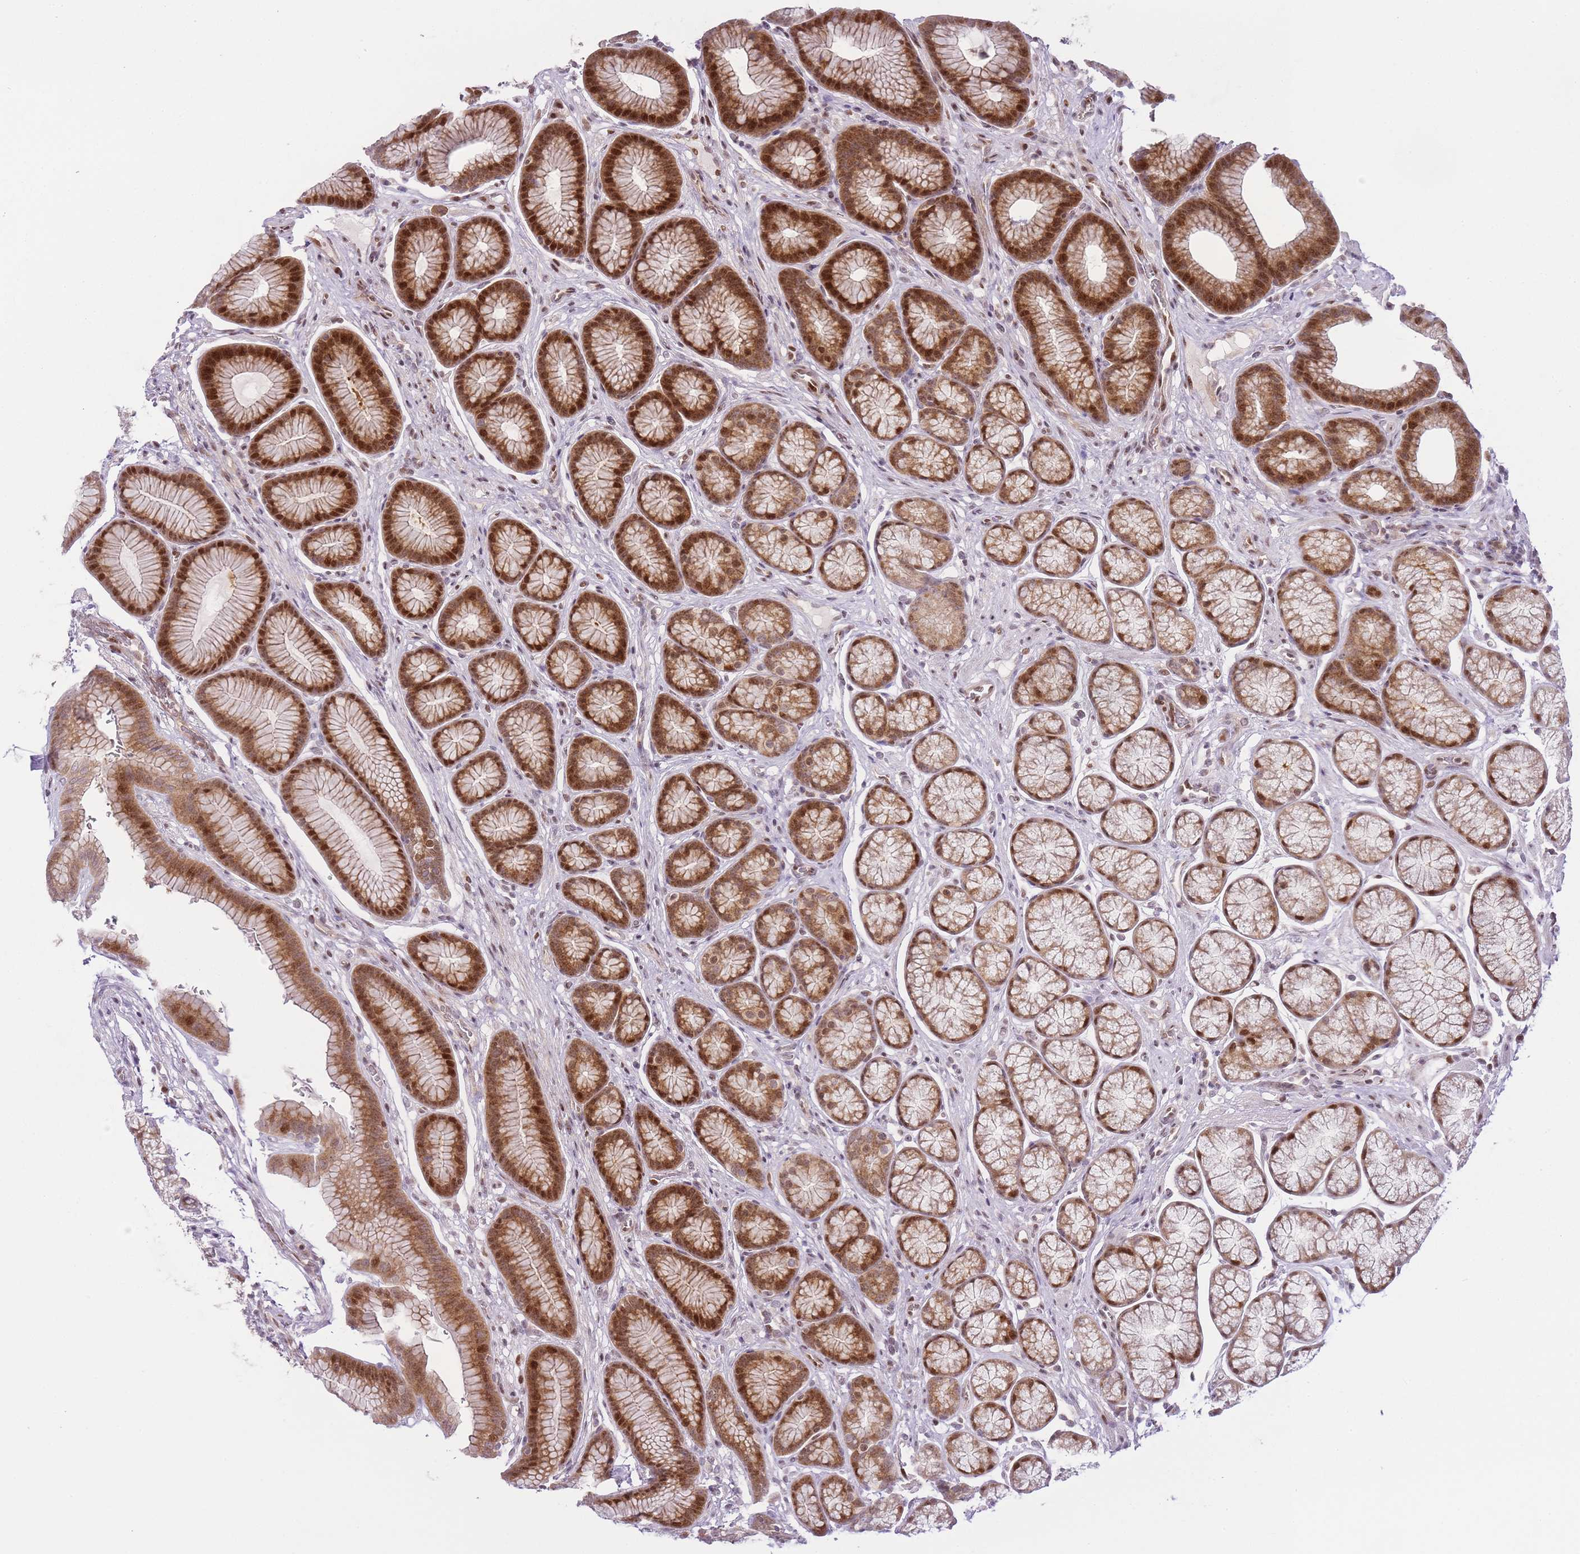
{"staining": {"intensity": "strong", "quantity": "25%-75%", "location": "cytoplasmic/membranous,nuclear"}, "tissue": "stomach", "cell_type": "Glandular cells", "image_type": "normal", "snomed": [{"axis": "morphology", "description": "Normal tissue, NOS"}, {"axis": "topography", "description": "Stomach"}], "caption": "Protein positivity by IHC displays strong cytoplasmic/membranous,nuclear positivity in about 25%-75% of glandular cells in benign stomach.", "gene": "OGG1", "patient": {"sex": "male", "age": 42}}